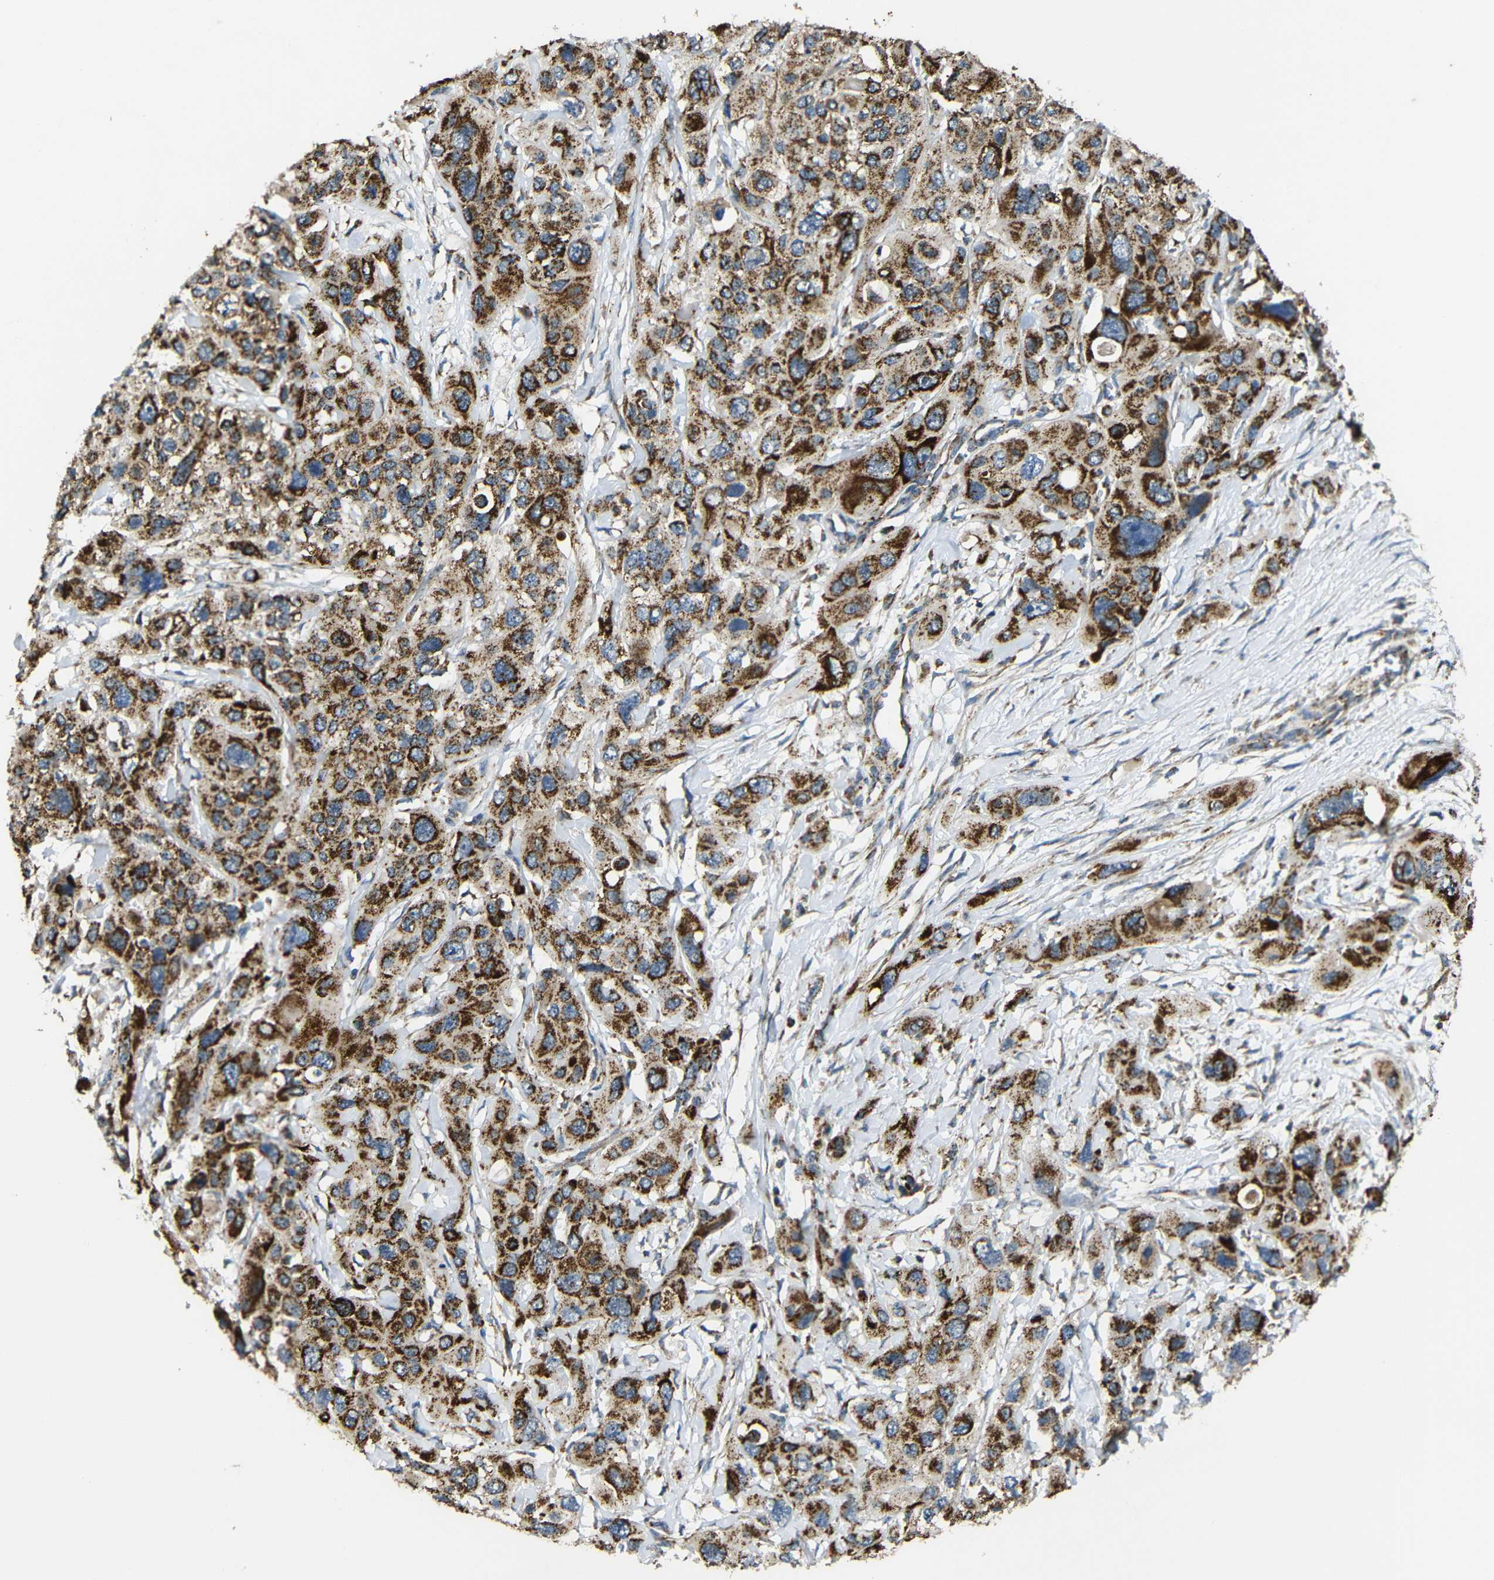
{"staining": {"intensity": "strong", "quantity": ">75%", "location": "cytoplasmic/membranous"}, "tissue": "pancreatic cancer", "cell_type": "Tumor cells", "image_type": "cancer", "snomed": [{"axis": "morphology", "description": "Adenocarcinoma, NOS"}, {"axis": "topography", "description": "Pancreas"}], "caption": "IHC (DAB (3,3'-diaminobenzidine)) staining of pancreatic cancer displays strong cytoplasmic/membranous protein positivity in approximately >75% of tumor cells.", "gene": "NR3C2", "patient": {"sex": "male", "age": 73}}